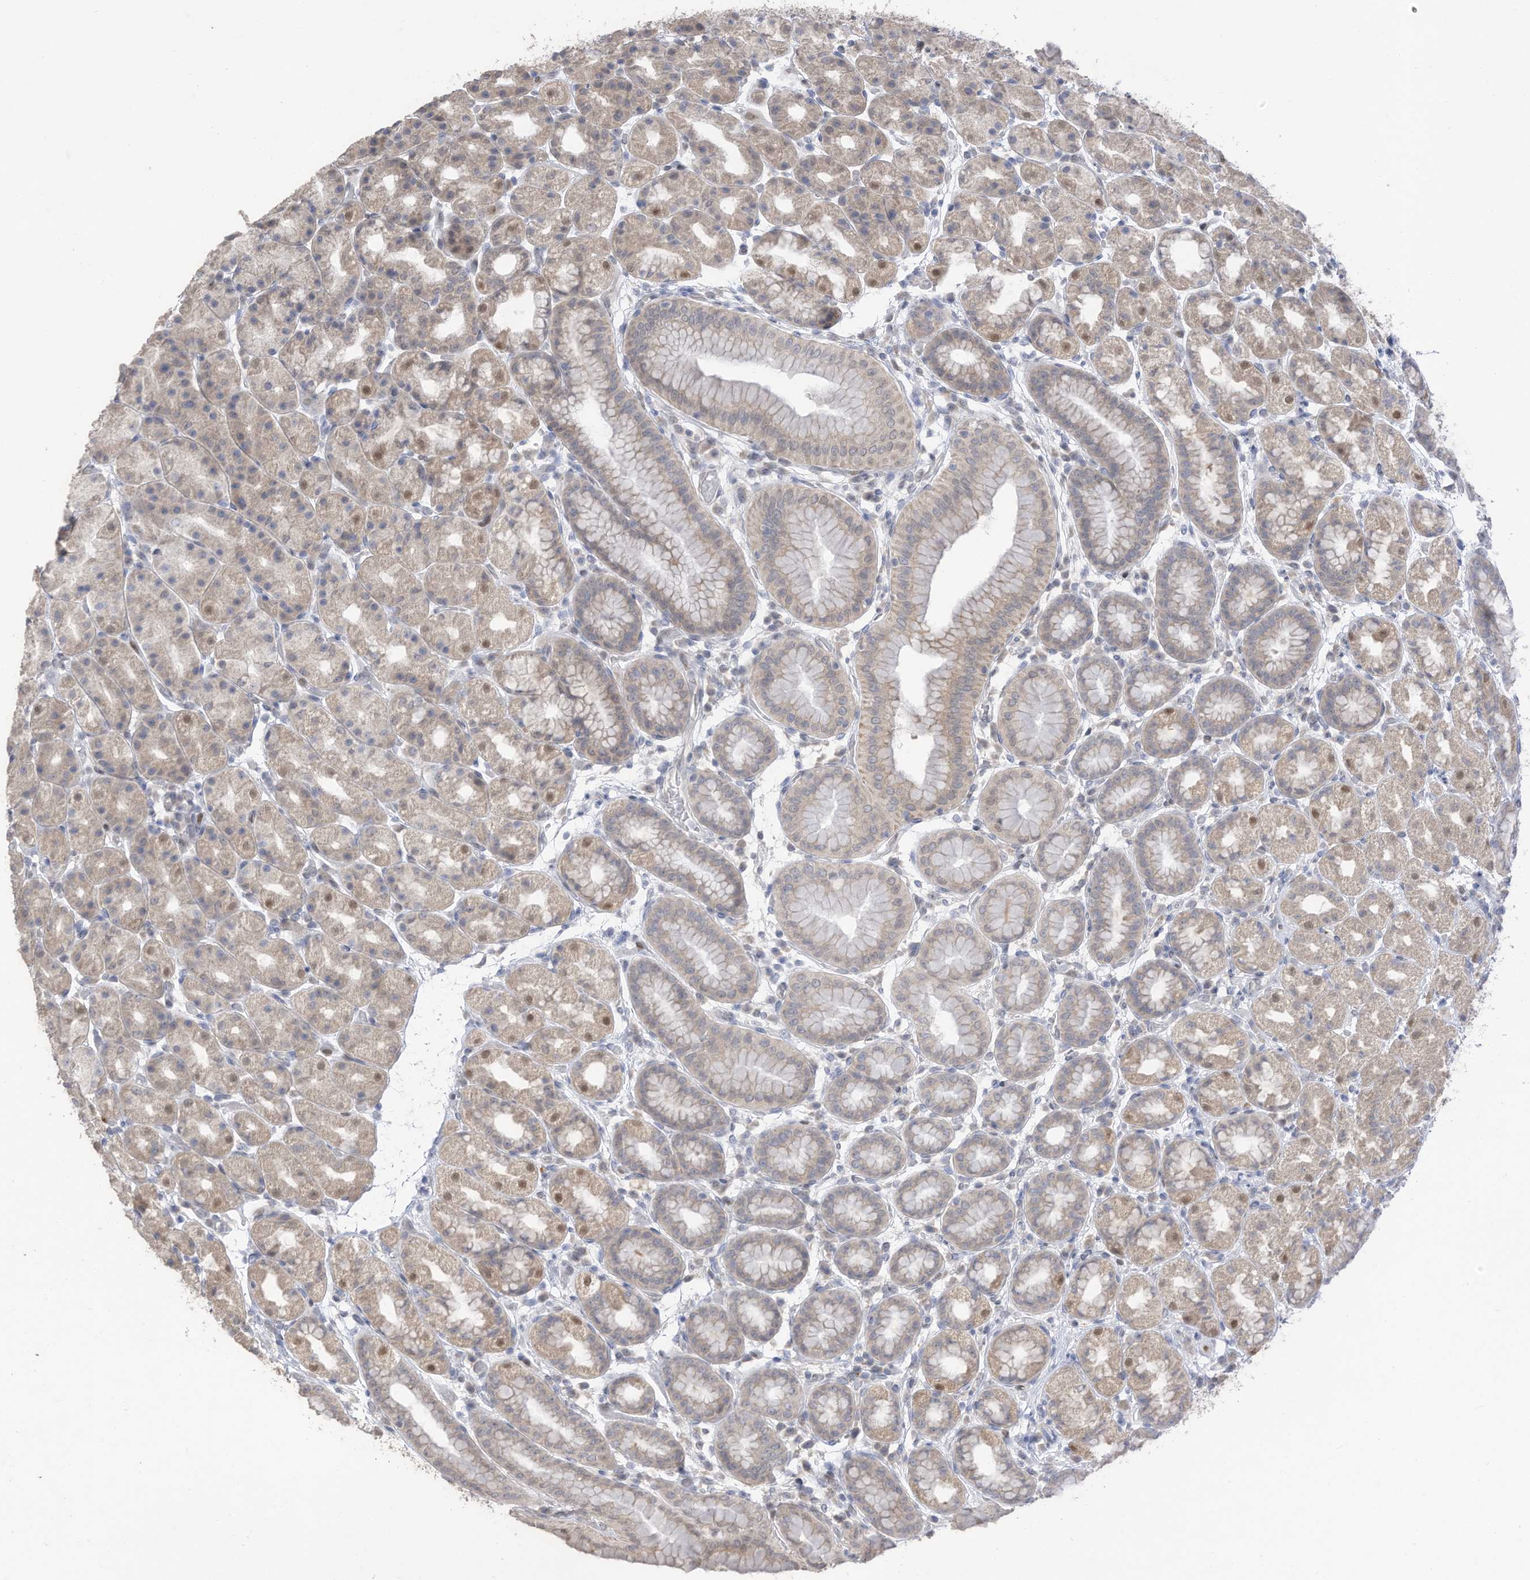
{"staining": {"intensity": "moderate", "quantity": "<25%", "location": "cytoplasmic/membranous,nuclear"}, "tissue": "stomach", "cell_type": "Glandular cells", "image_type": "normal", "snomed": [{"axis": "morphology", "description": "Normal tissue, NOS"}, {"axis": "topography", "description": "Stomach, upper"}], "caption": "Immunohistochemical staining of benign stomach shows moderate cytoplasmic/membranous,nuclear protein staining in about <25% of glandular cells. (IHC, brightfield microscopy, high magnification).", "gene": "RABL3", "patient": {"sex": "male", "age": 68}}